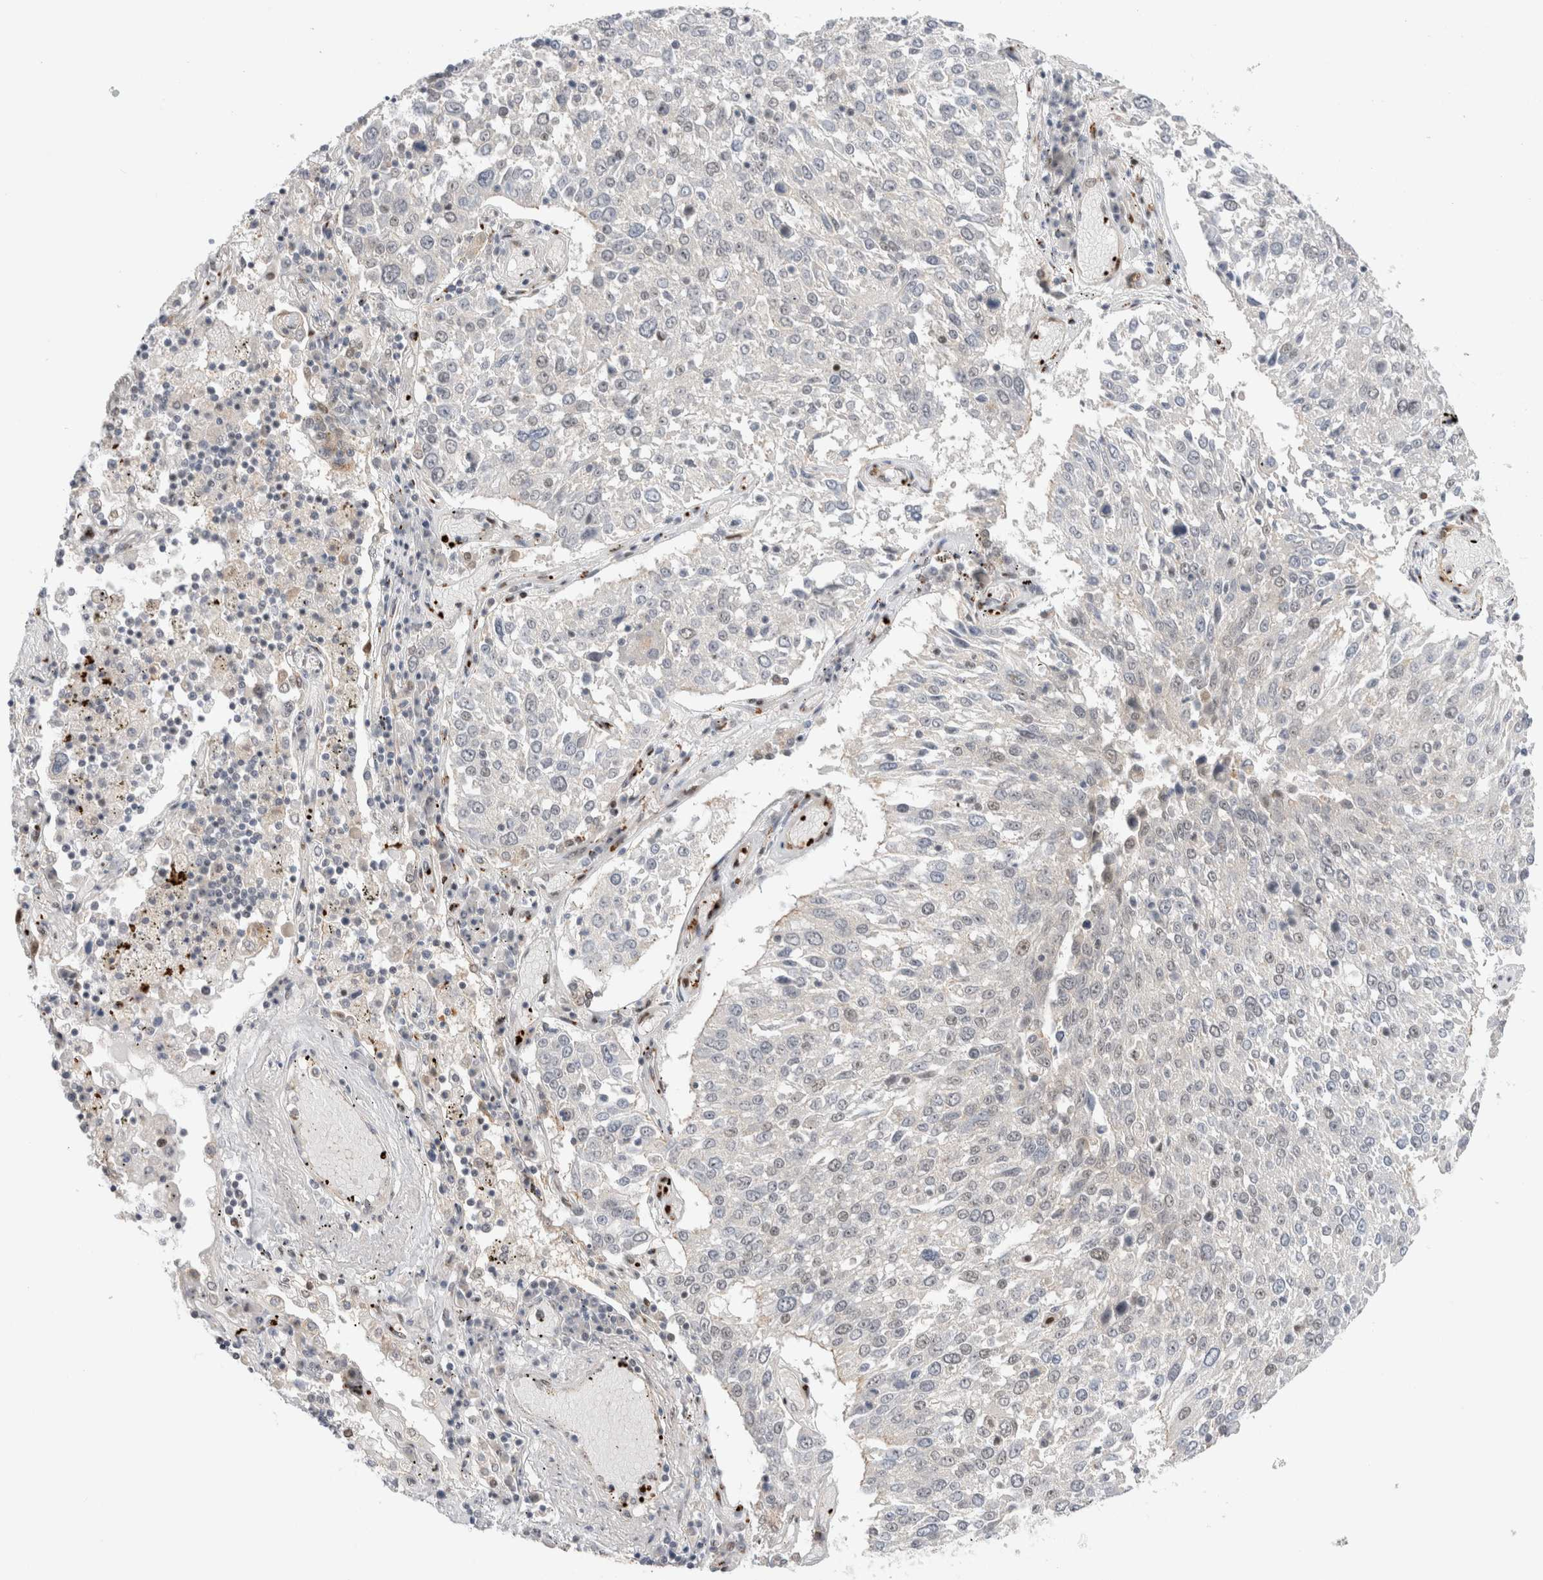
{"staining": {"intensity": "negative", "quantity": "none", "location": "none"}, "tissue": "lung cancer", "cell_type": "Tumor cells", "image_type": "cancer", "snomed": [{"axis": "morphology", "description": "Squamous cell carcinoma, NOS"}, {"axis": "topography", "description": "Lung"}], "caption": "A micrograph of lung cancer (squamous cell carcinoma) stained for a protein displays no brown staining in tumor cells.", "gene": "VPS28", "patient": {"sex": "male", "age": 65}}